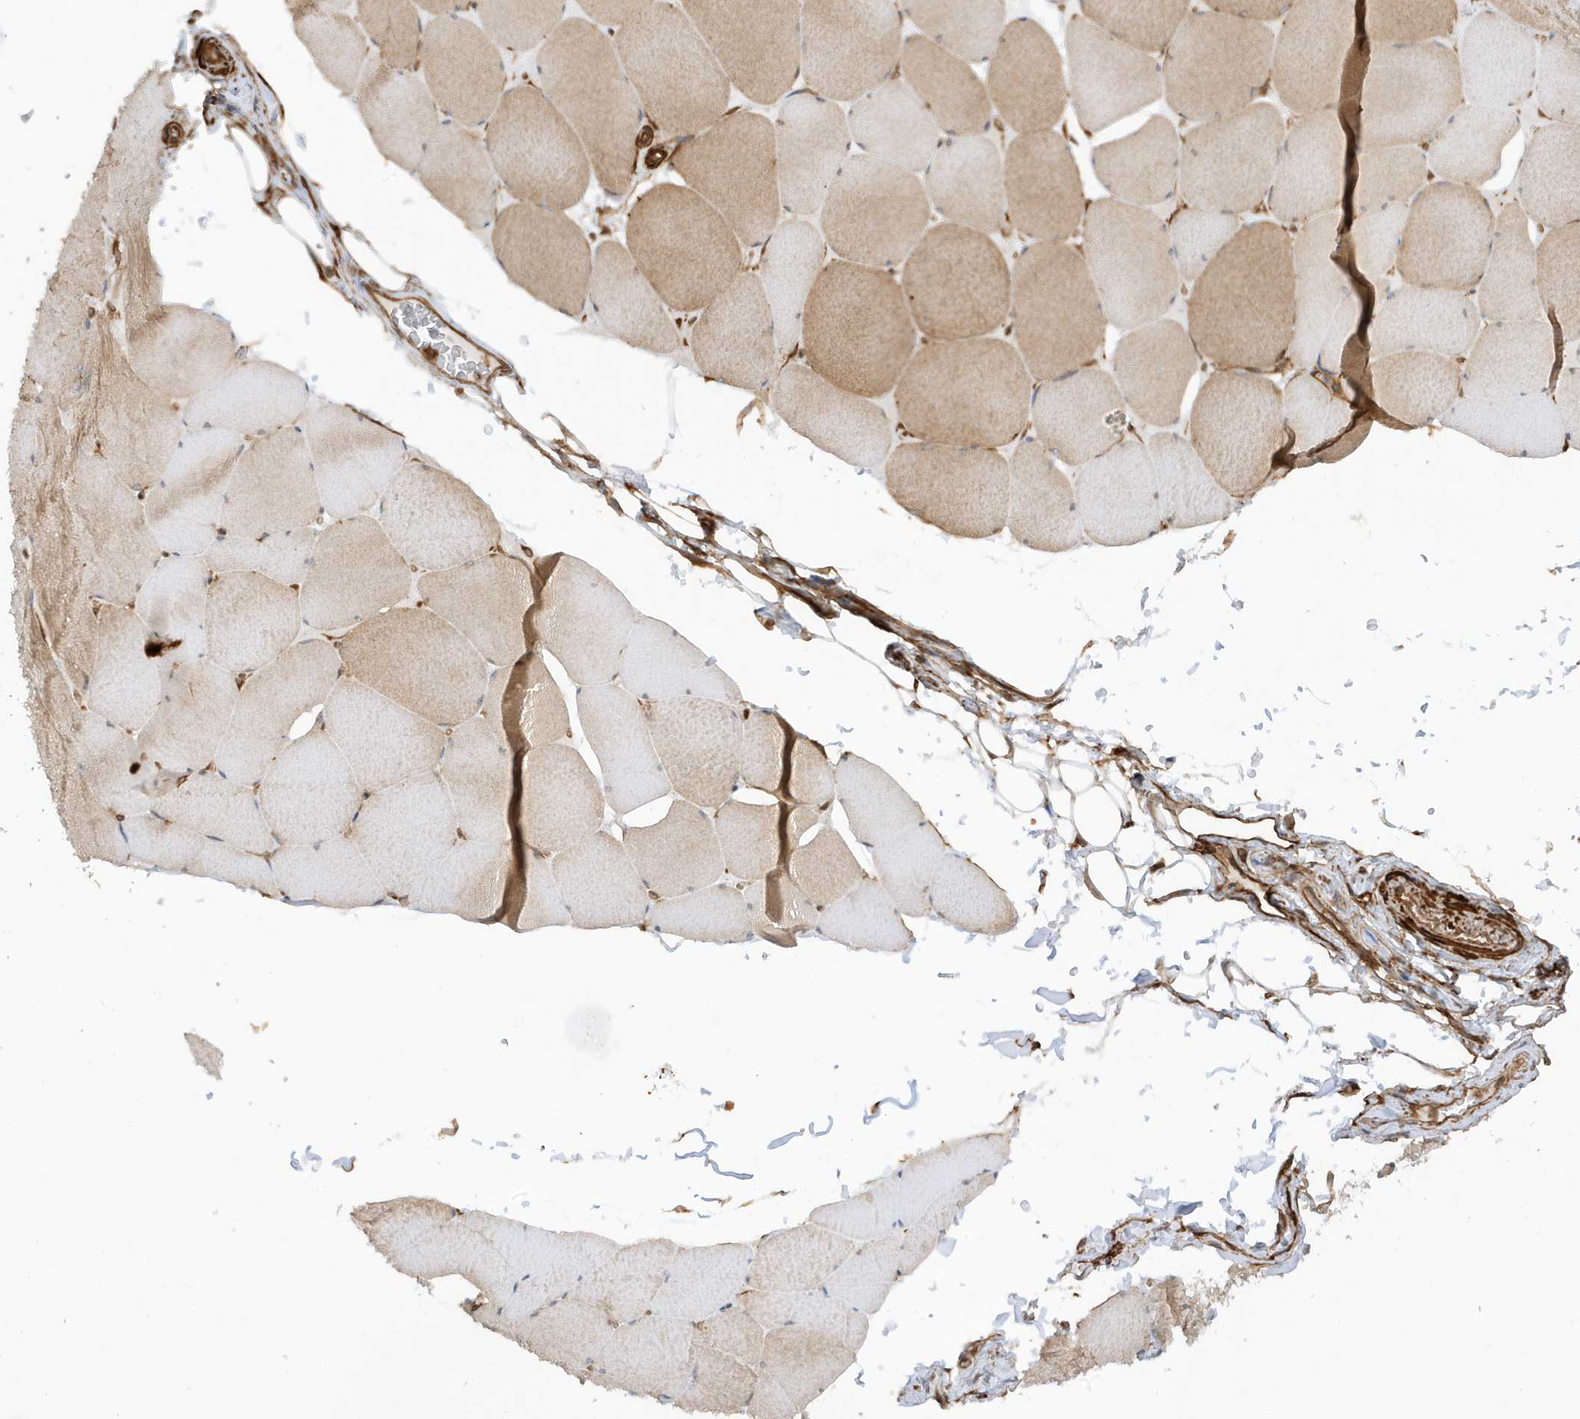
{"staining": {"intensity": "moderate", "quantity": ">75%", "location": "cytoplasmic/membranous"}, "tissue": "skeletal muscle", "cell_type": "Myocytes", "image_type": "normal", "snomed": [{"axis": "morphology", "description": "Normal tissue, NOS"}, {"axis": "topography", "description": "Skeletal muscle"}, {"axis": "topography", "description": "Head-Neck"}], "caption": "Immunohistochemistry (IHC) histopathology image of normal skeletal muscle: human skeletal muscle stained using immunohistochemistry (IHC) exhibits medium levels of moderate protein expression localized specifically in the cytoplasmic/membranous of myocytes, appearing as a cytoplasmic/membranous brown color.", "gene": "CDC42EP3", "patient": {"sex": "male", "age": 66}}